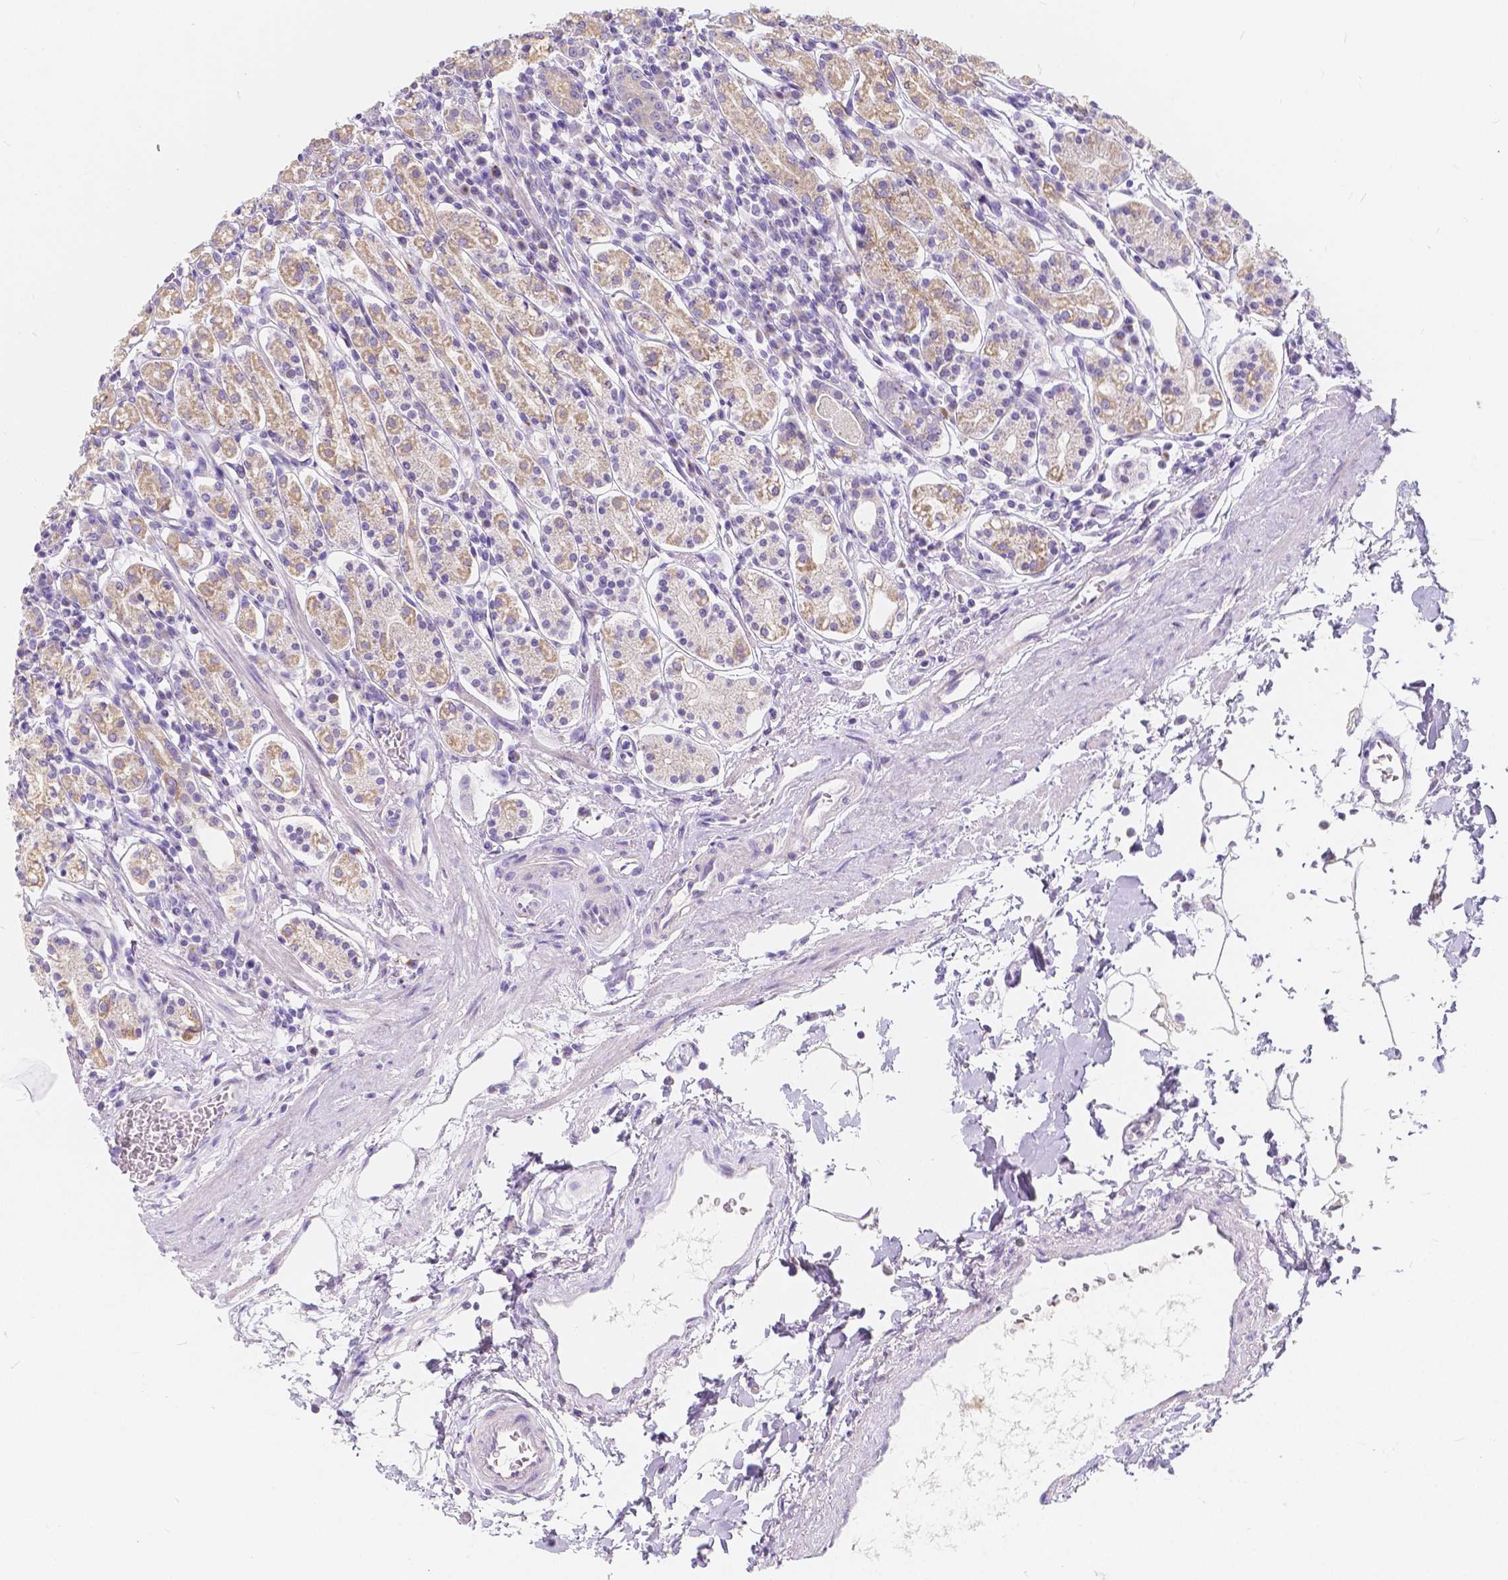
{"staining": {"intensity": "moderate", "quantity": "25%-75%", "location": "cytoplasmic/membranous"}, "tissue": "stomach", "cell_type": "Glandular cells", "image_type": "normal", "snomed": [{"axis": "morphology", "description": "Normal tissue, NOS"}, {"axis": "topography", "description": "Stomach, upper"}, {"axis": "topography", "description": "Stomach"}], "caption": "The histopathology image shows staining of benign stomach, revealing moderate cytoplasmic/membranous protein staining (brown color) within glandular cells. (DAB IHC, brown staining for protein, blue staining for nuclei).", "gene": "RNF186", "patient": {"sex": "male", "age": 62}}